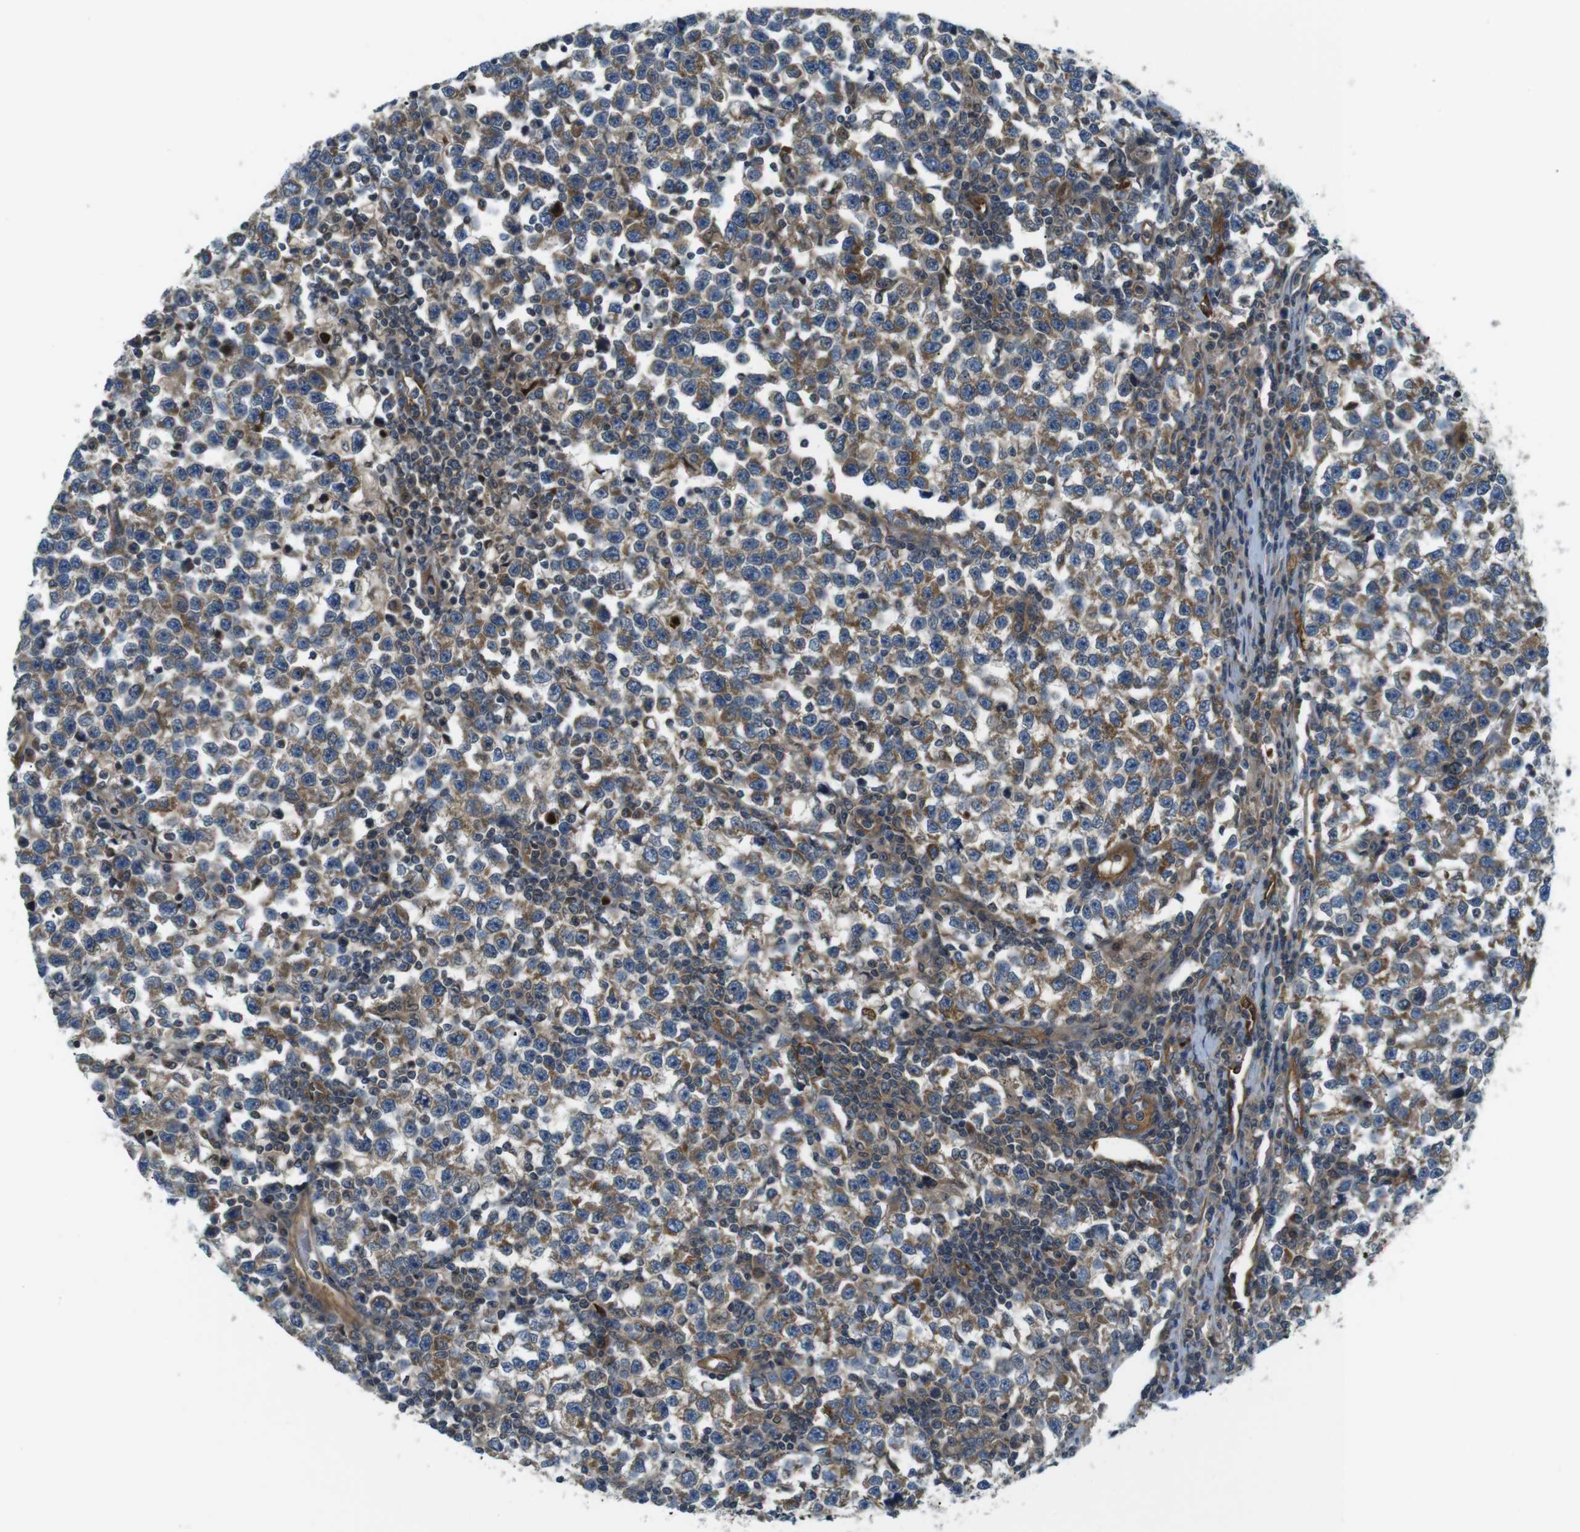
{"staining": {"intensity": "moderate", "quantity": ">75%", "location": "cytoplasmic/membranous"}, "tissue": "testis cancer", "cell_type": "Tumor cells", "image_type": "cancer", "snomed": [{"axis": "morphology", "description": "Seminoma, NOS"}, {"axis": "topography", "description": "Testis"}], "caption": "Moderate cytoplasmic/membranous expression is appreciated in approximately >75% of tumor cells in testis seminoma. The protein of interest is shown in brown color, while the nuclei are stained blue.", "gene": "TSC1", "patient": {"sex": "male", "age": 43}}